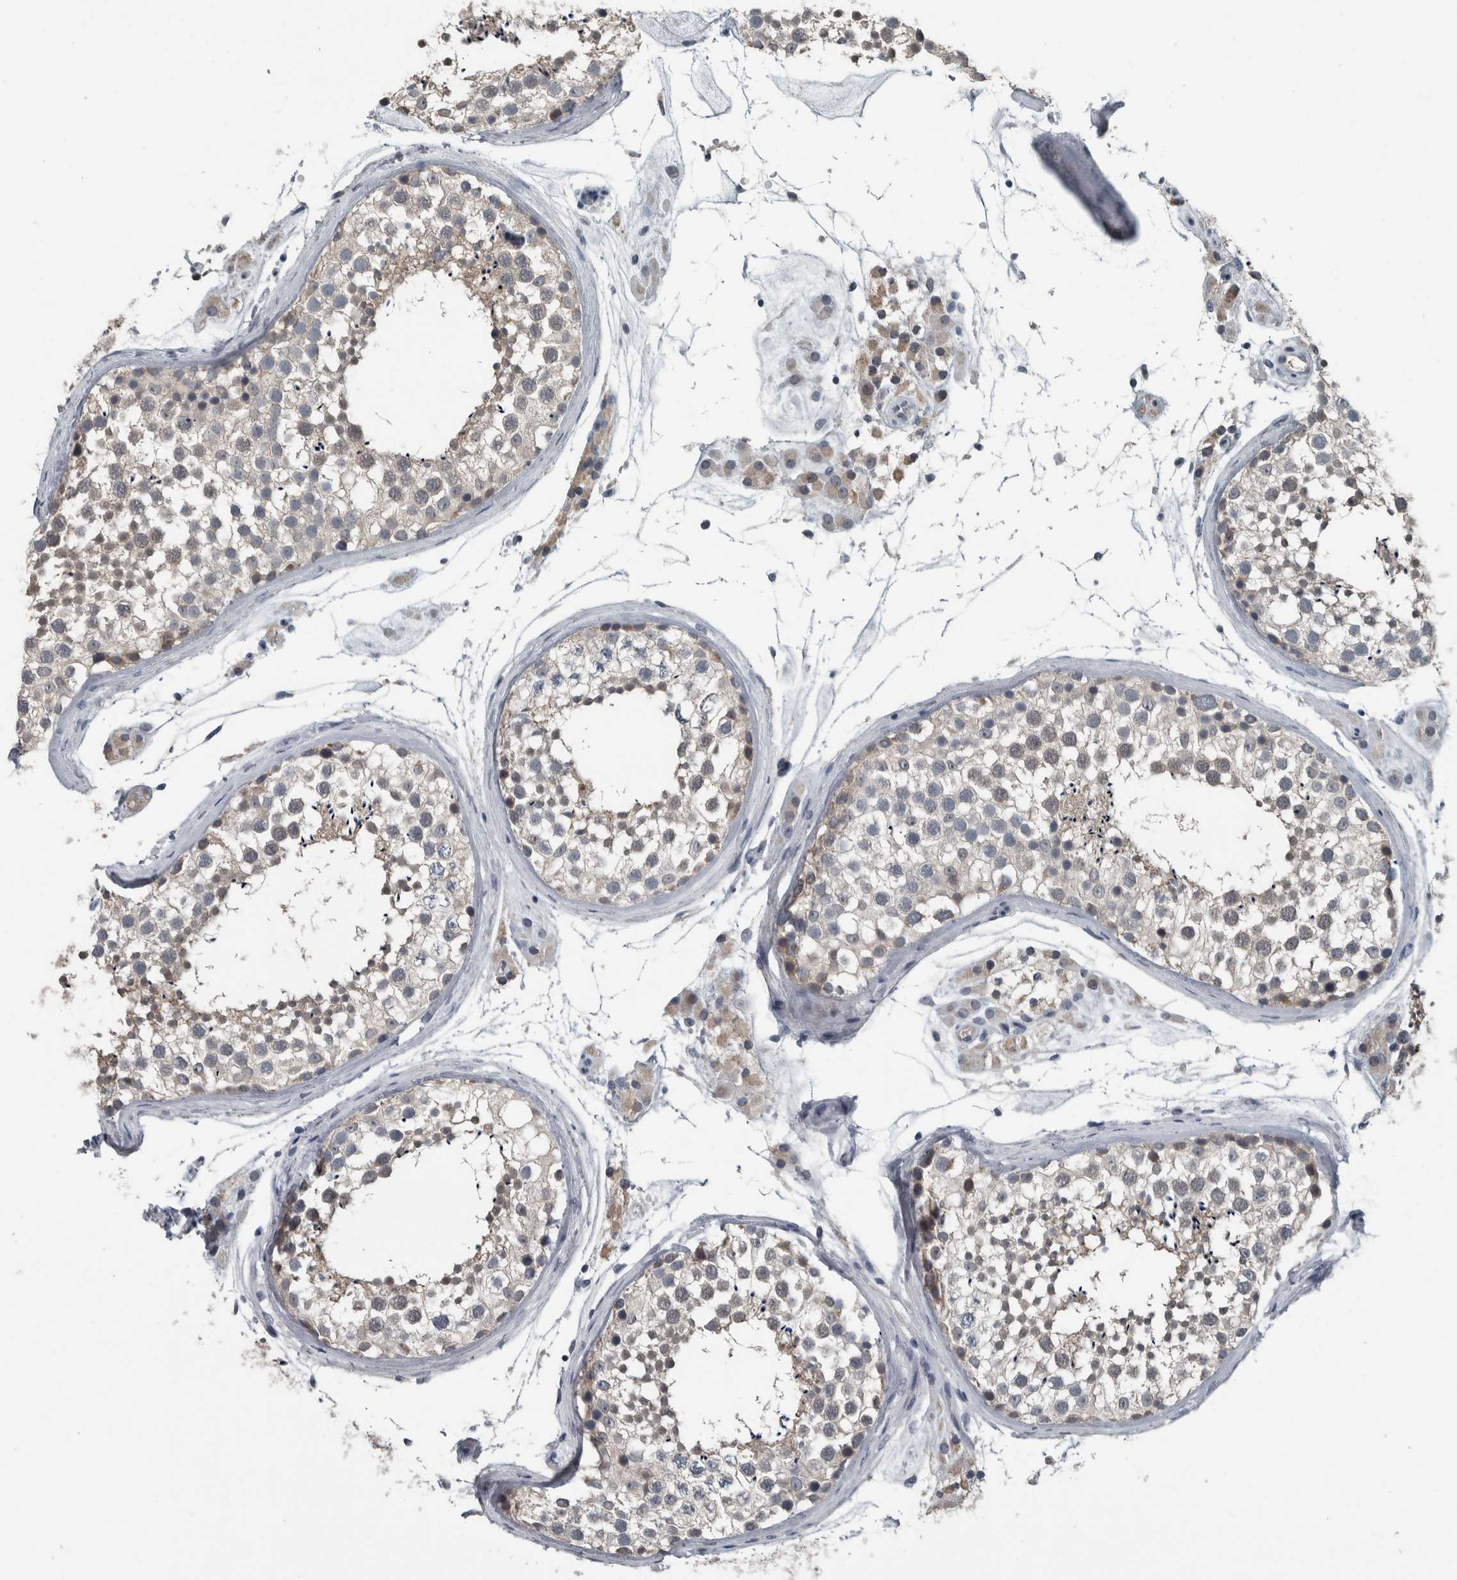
{"staining": {"intensity": "weak", "quantity": "25%-75%", "location": "cytoplasmic/membranous"}, "tissue": "testis", "cell_type": "Cells in seminiferous ducts", "image_type": "normal", "snomed": [{"axis": "morphology", "description": "Normal tissue, NOS"}, {"axis": "topography", "description": "Testis"}], "caption": "There is low levels of weak cytoplasmic/membranous expression in cells in seminiferous ducts of normal testis, as demonstrated by immunohistochemical staining (brown color).", "gene": "KRT20", "patient": {"sex": "male", "age": 46}}